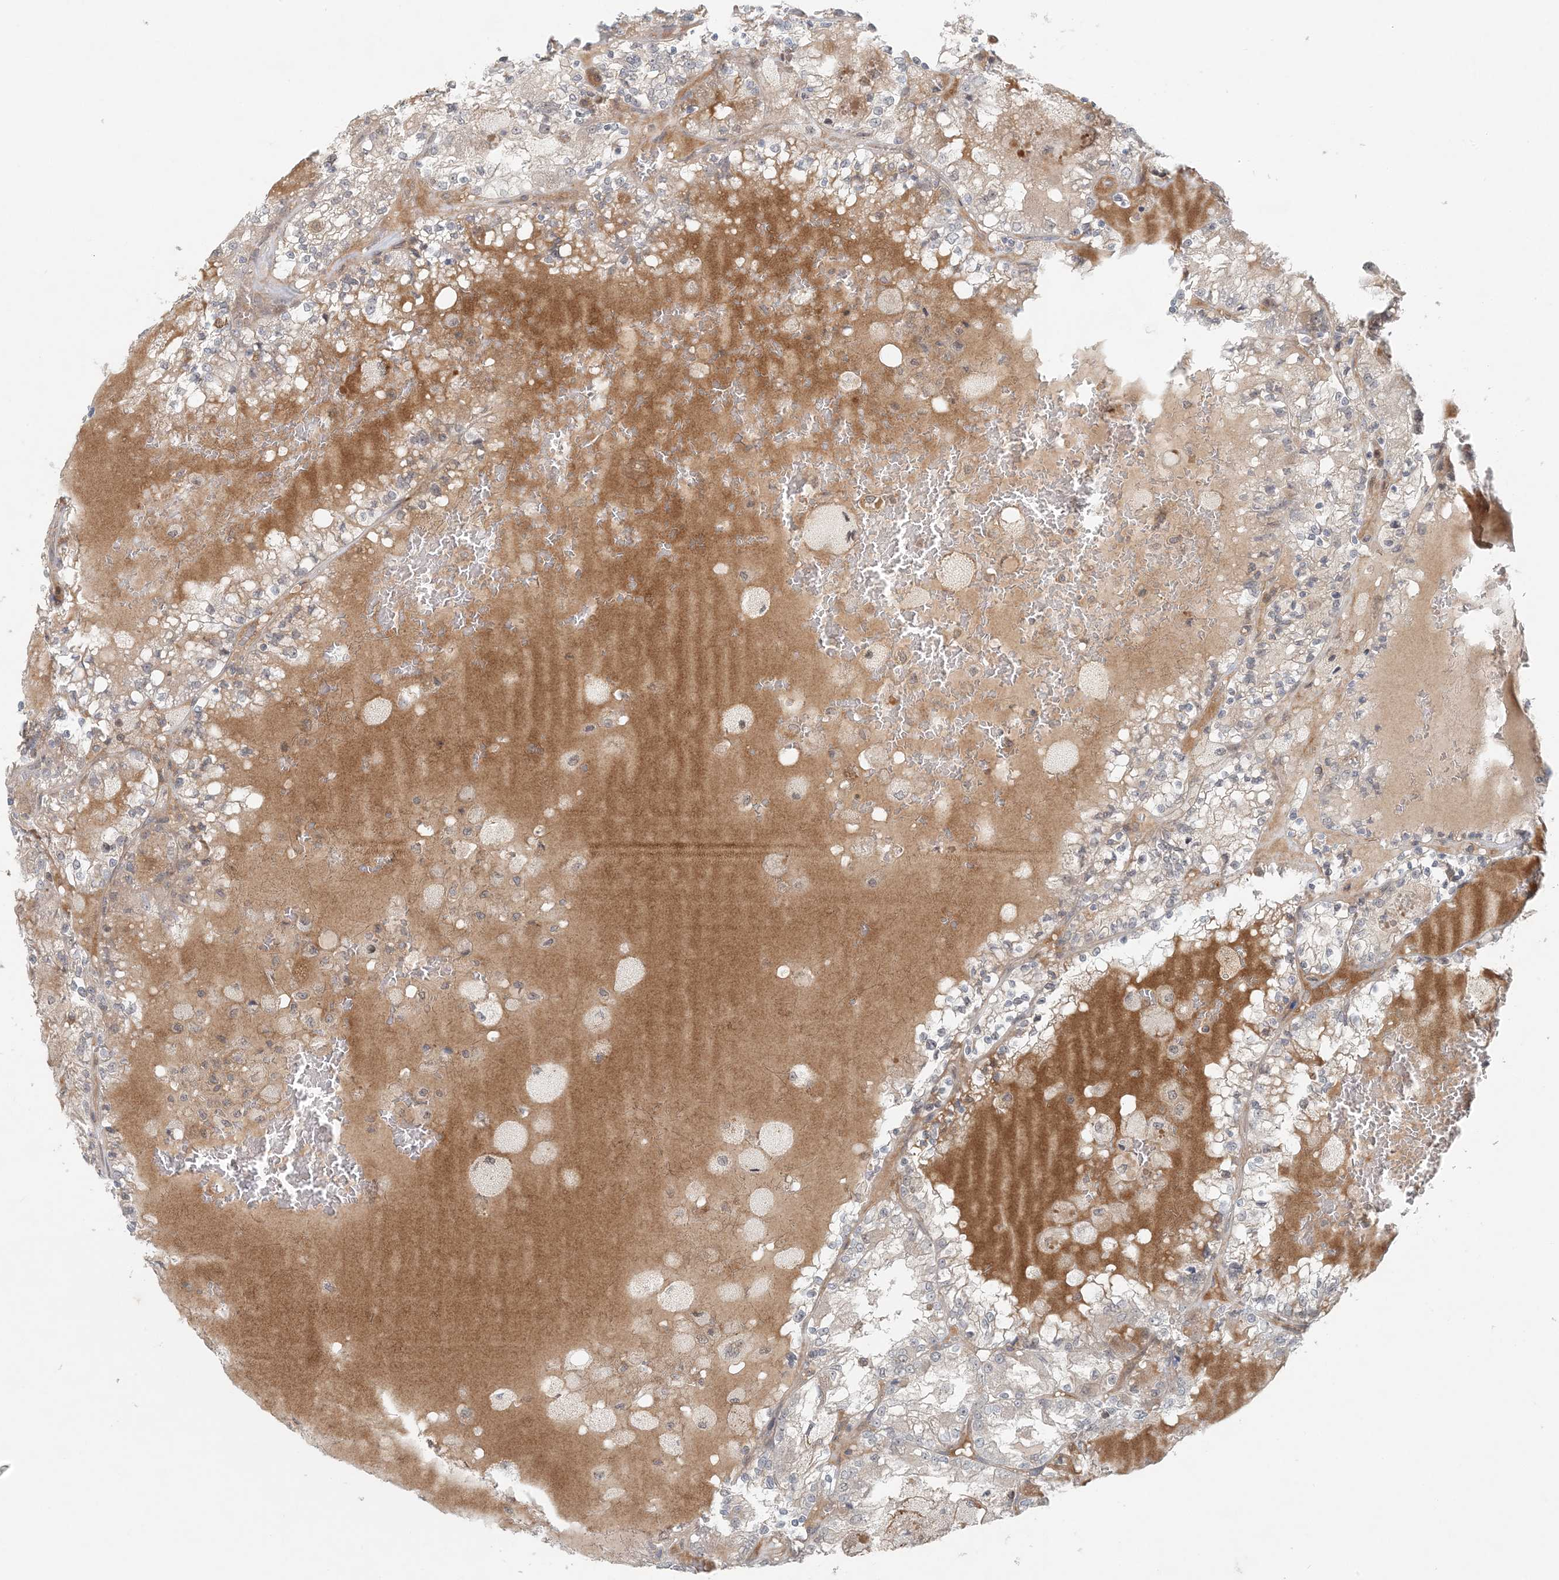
{"staining": {"intensity": "negative", "quantity": "none", "location": "none"}, "tissue": "renal cancer", "cell_type": "Tumor cells", "image_type": "cancer", "snomed": [{"axis": "morphology", "description": "Adenocarcinoma, NOS"}, {"axis": "topography", "description": "Kidney"}], "caption": "High magnification brightfield microscopy of renal cancer (adenocarcinoma) stained with DAB (brown) and counterstained with hematoxylin (blue): tumor cells show no significant positivity.", "gene": "OBI1", "patient": {"sex": "female", "age": 56}}